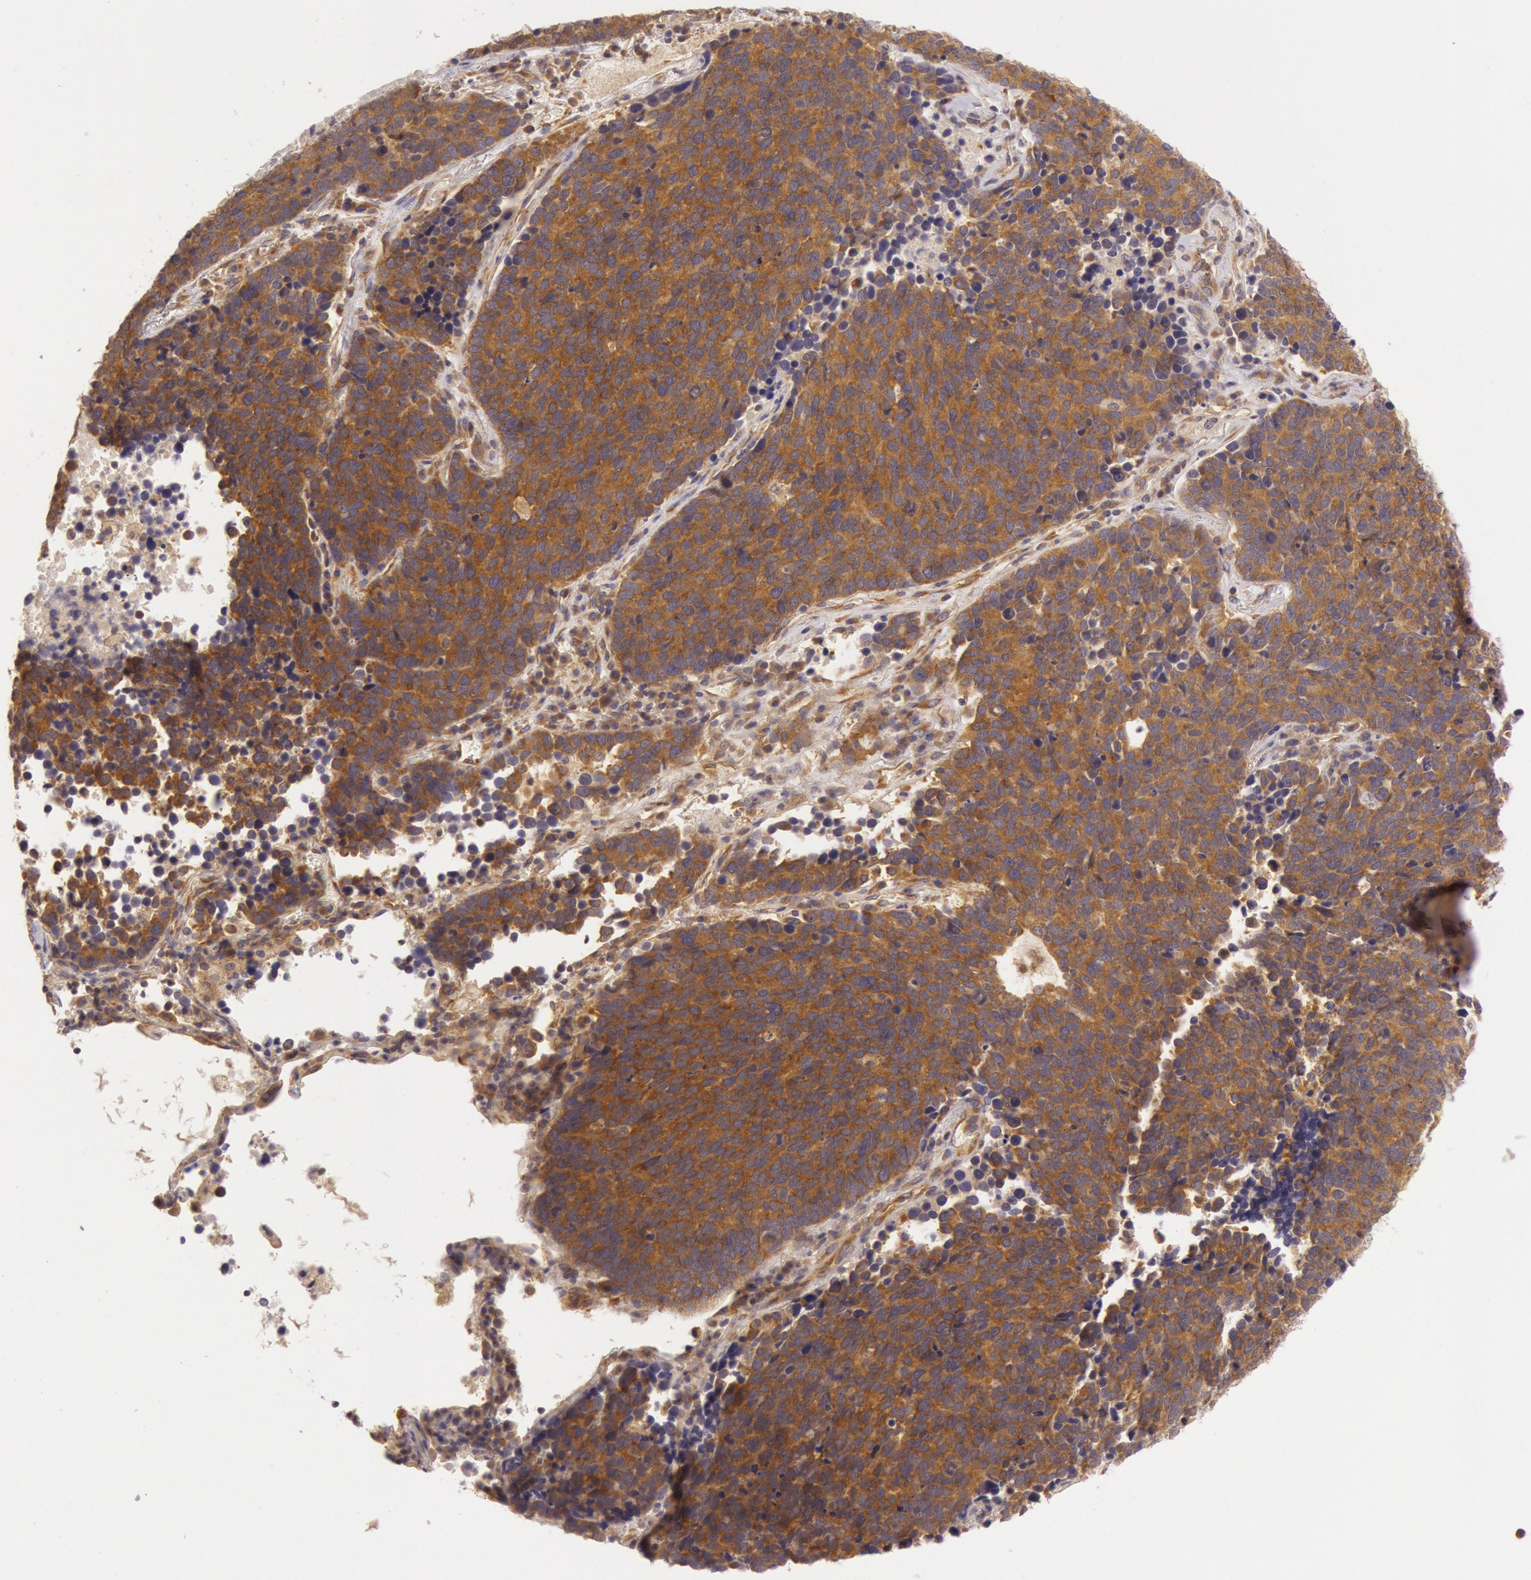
{"staining": {"intensity": "moderate", "quantity": ">75%", "location": "cytoplasmic/membranous"}, "tissue": "lung cancer", "cell_type": "Tumor cells", "image_type": "cancer", "snomed": [{"axis": "morphology", "description": "Neoplasm, malignant, NOS"}, {"axis": "topography", "description": "Lung"}], "caption": "Lung cancer tissue reveals moderate cytoplasmic/membranous expression in approximately >75% of tumor cells, visualized by immunohistochemistry.", "gene": "CHUK", "patient": {"sex": "female", "age": 75}}